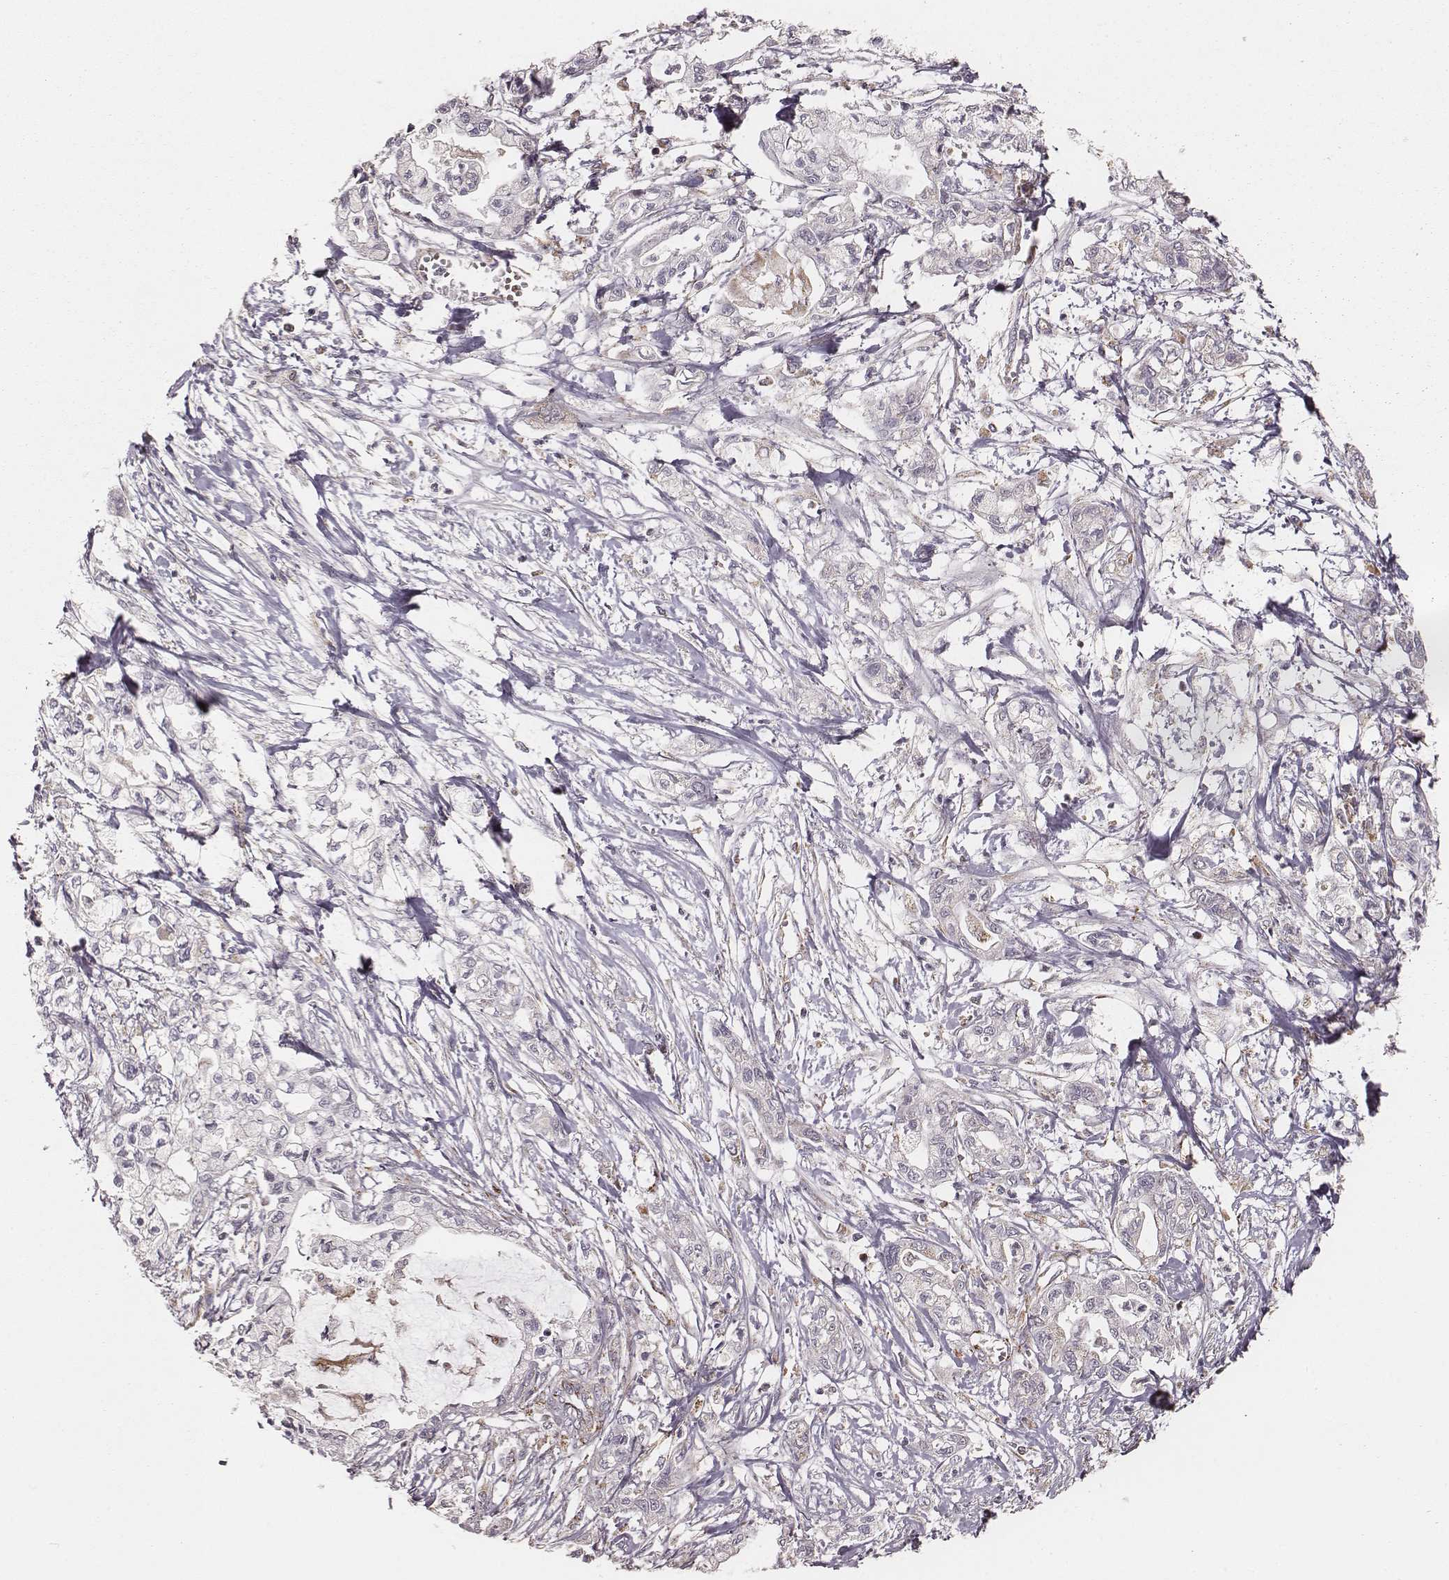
{"staining": {"intensity": "negative", "quantity": "none", "location": "none"}, "tissue": "pancreatic cancer", "cell_type": "Tumor cells", "image_type": "cancer", "snomed": [{"axis": "morphology", "description": "Adenocarcinoma, NOS"}, {"axis": "topography", "description": "Pancreas"}], "caption": "This is an immunohistochemistry image of pancreatic cancer. There is no positivity in tumor cells.", "gene": "TUFM", "patient": {"sex": "male", "age": 54}}